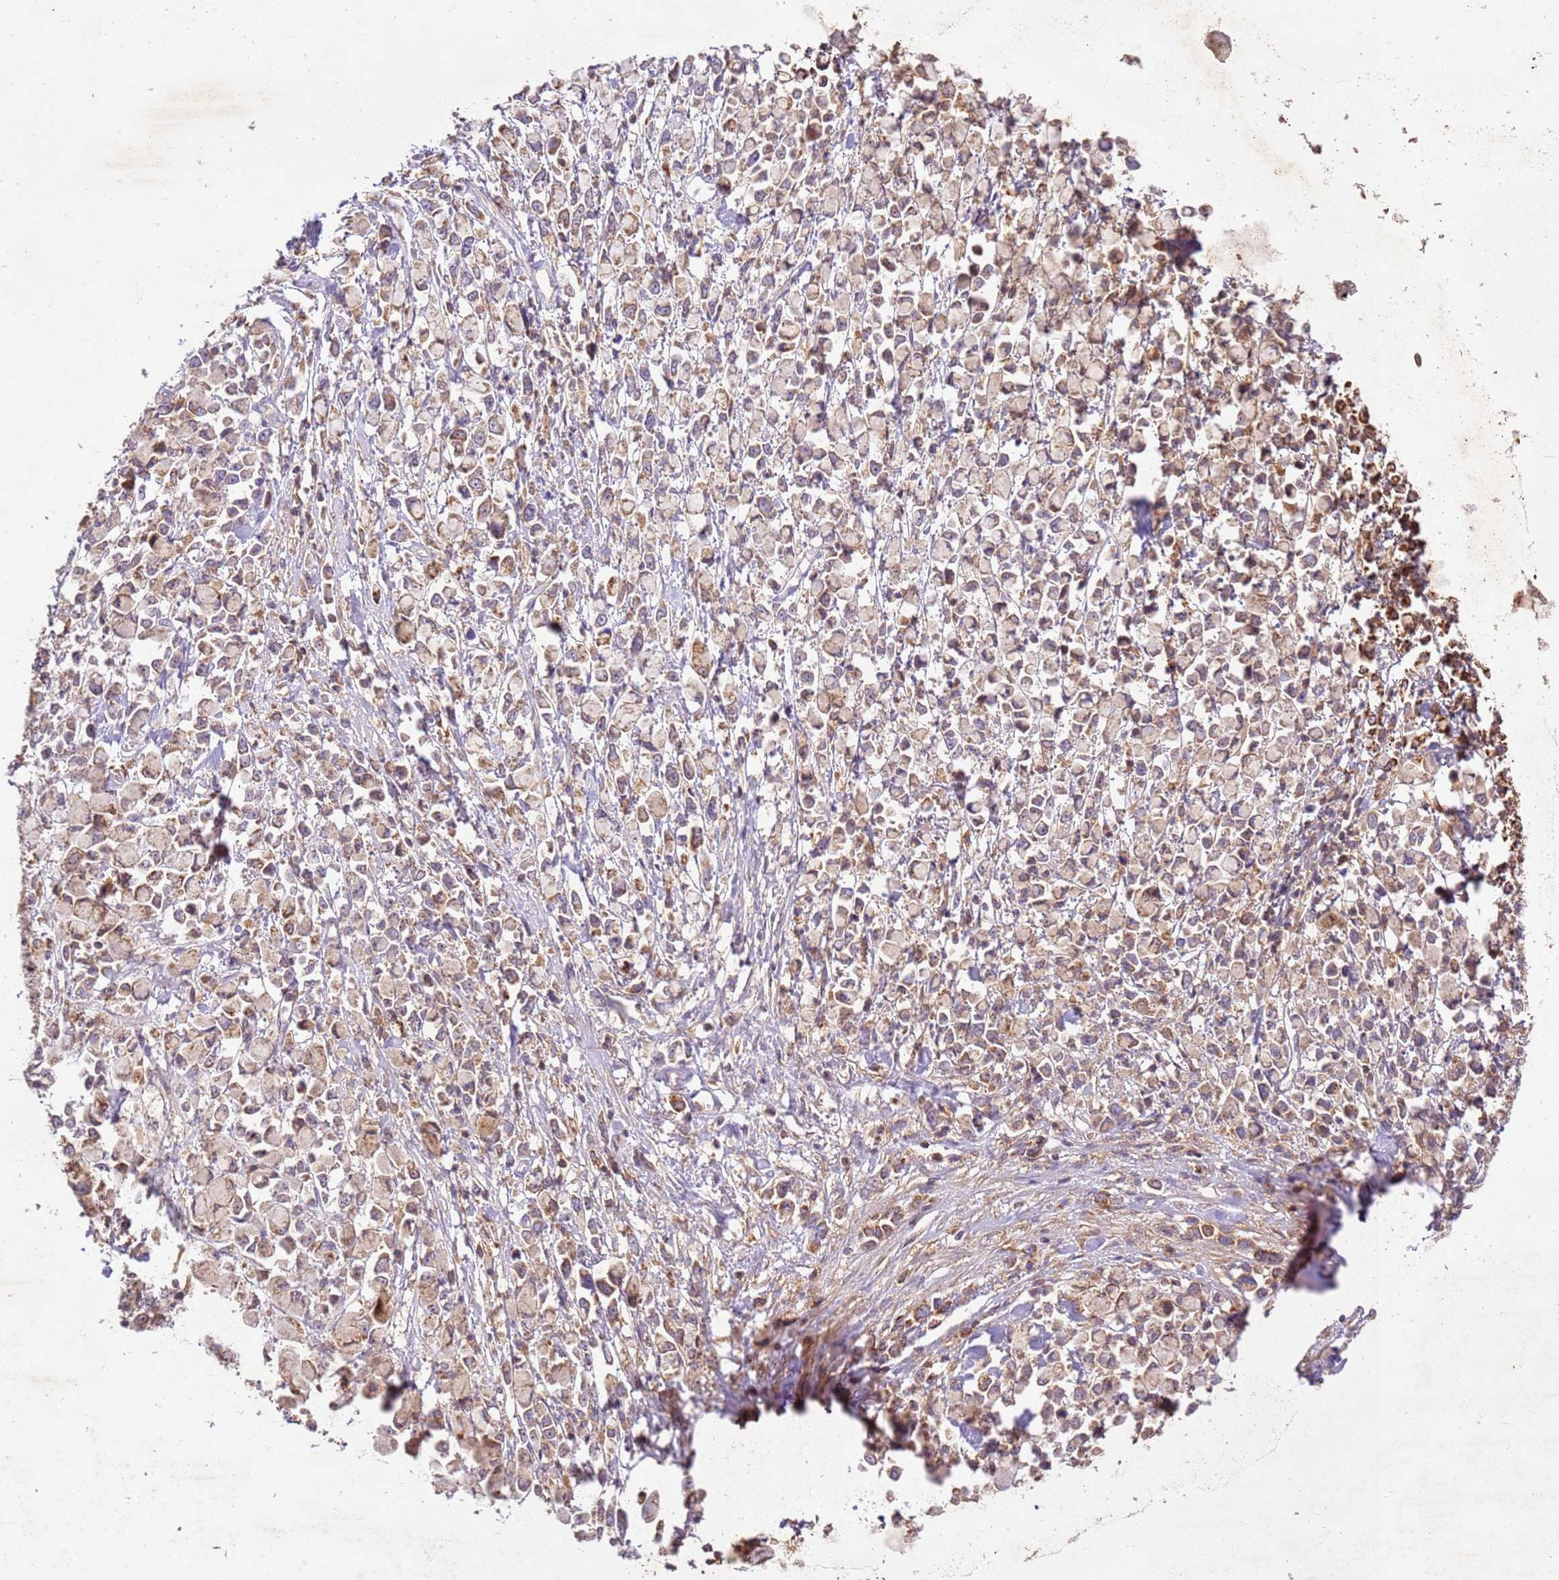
{"staining": {"intensity": "weak", "quantity": "25%-75%", "location": "cytoplasmic/membranous"}, "tissue": "stomach cancer", "cell_type": "Tumor cells", "image_type": "cancer", "snomed": [{"axis": "morphology", "description": "Adenocarcinoma, NOS"}, {"axis": "topography", "description": "Stomach"}], "caption": "Tumor cells exhibit low levels of weak cytoplasmic/membranous positivity in approximately 25%-75% of cells in human stomach cancer (adenocarcinoma). The staining was performed using DAB, with brown indicating positive protein expression. Nuclei are stained blue with hematoxylin.", "gene": "LRRC28", "patient": {"sex": "female", "age": 81}}